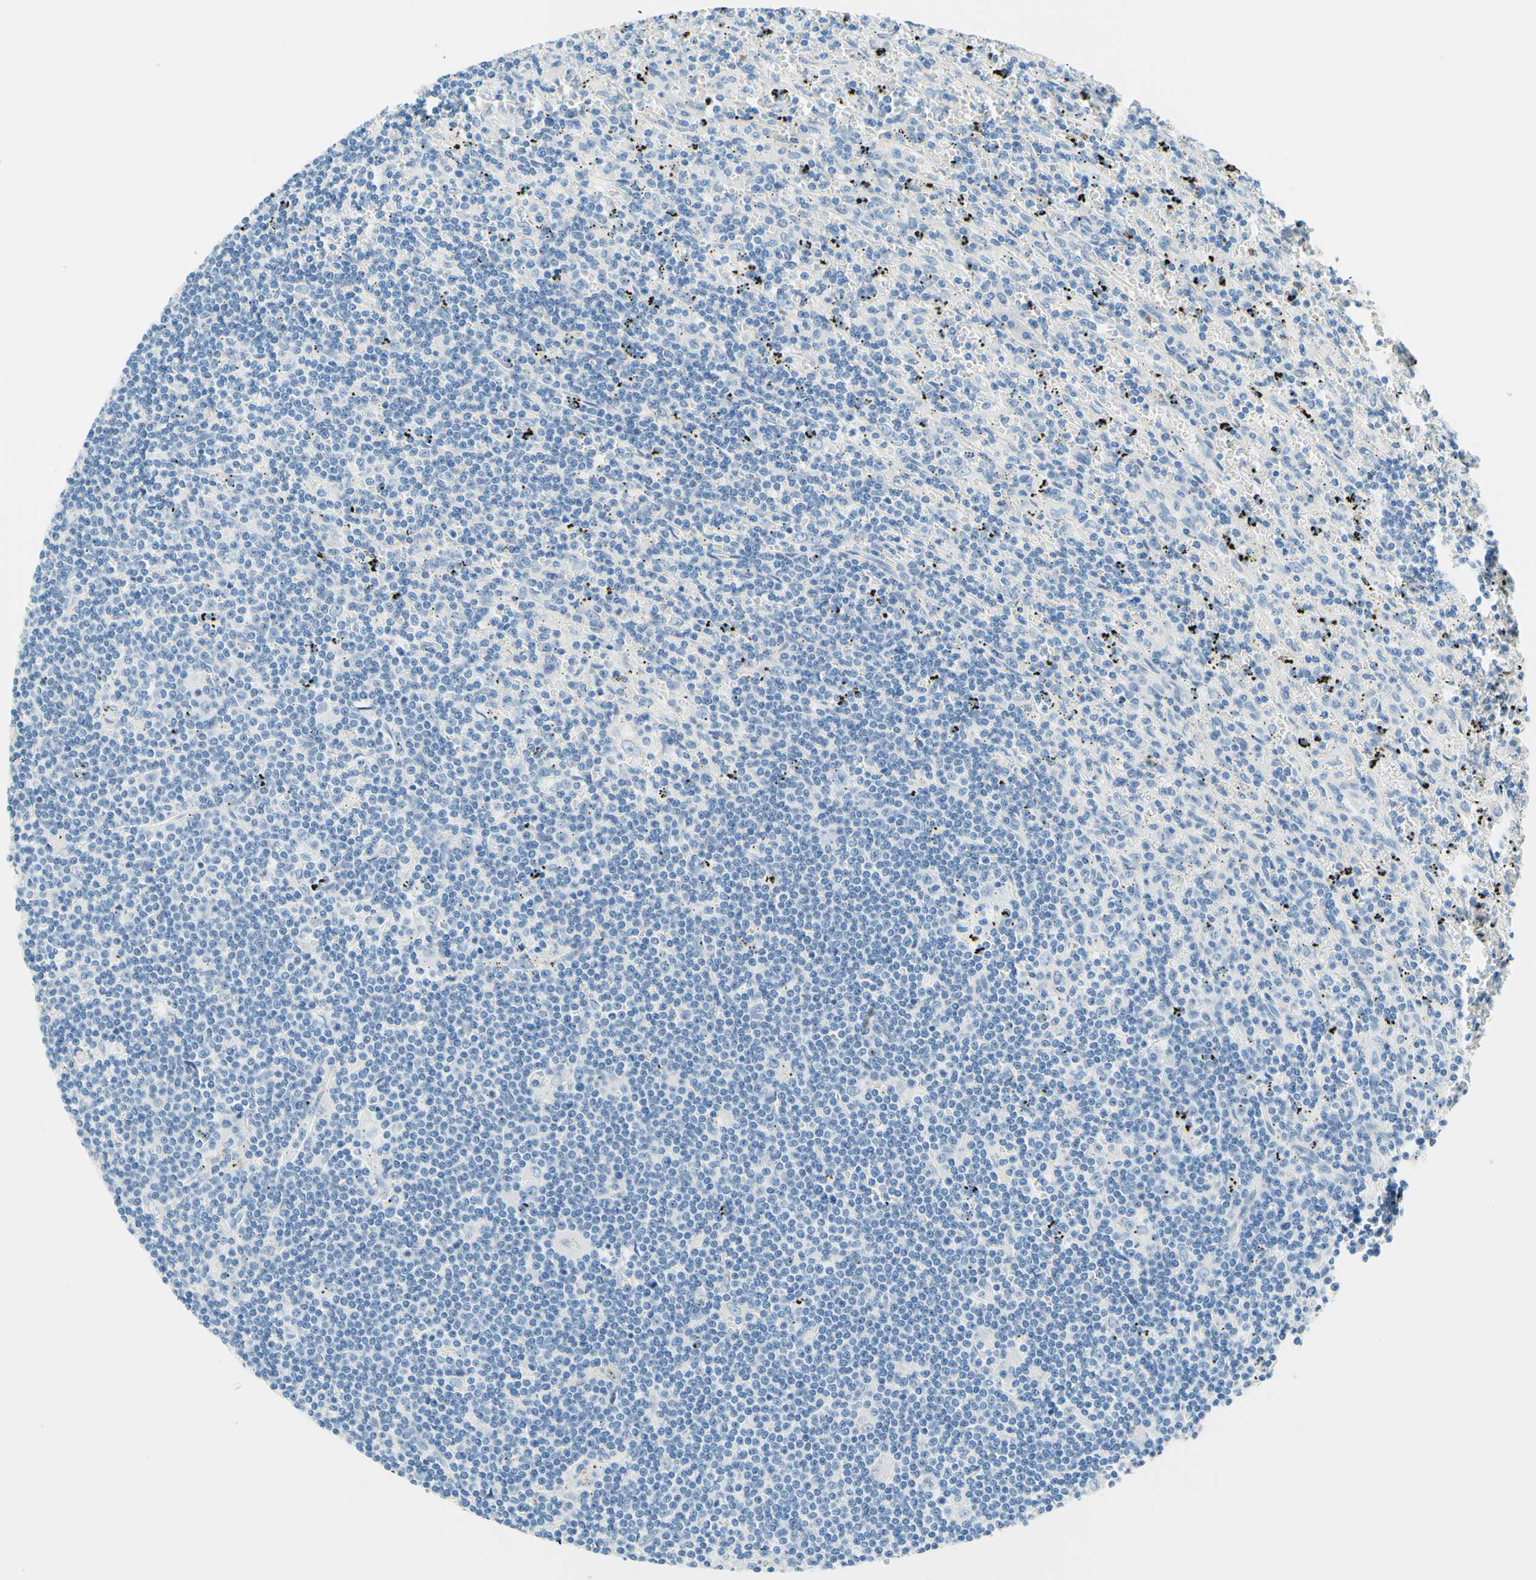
{"staining": {"intensity": "negative", "quantity": "none", "location": "none"}, "tissue": "lymphoma", "cell_type": "Tumor cells", "image_type": "cancer", "snomed": [{"axis": "morphology", "description": "Malignant lymphoma, non-Hodgkin's type, Low grade"}, {"axis": "topography", "description": "Spleen"}], "caption": "Tumor cells are negative for brown protein staining in low-grade malignant lymphoma, non-Hodgkin's type.", "gene": "PASD1", "patient": {"sex": "male", "age": 76}}